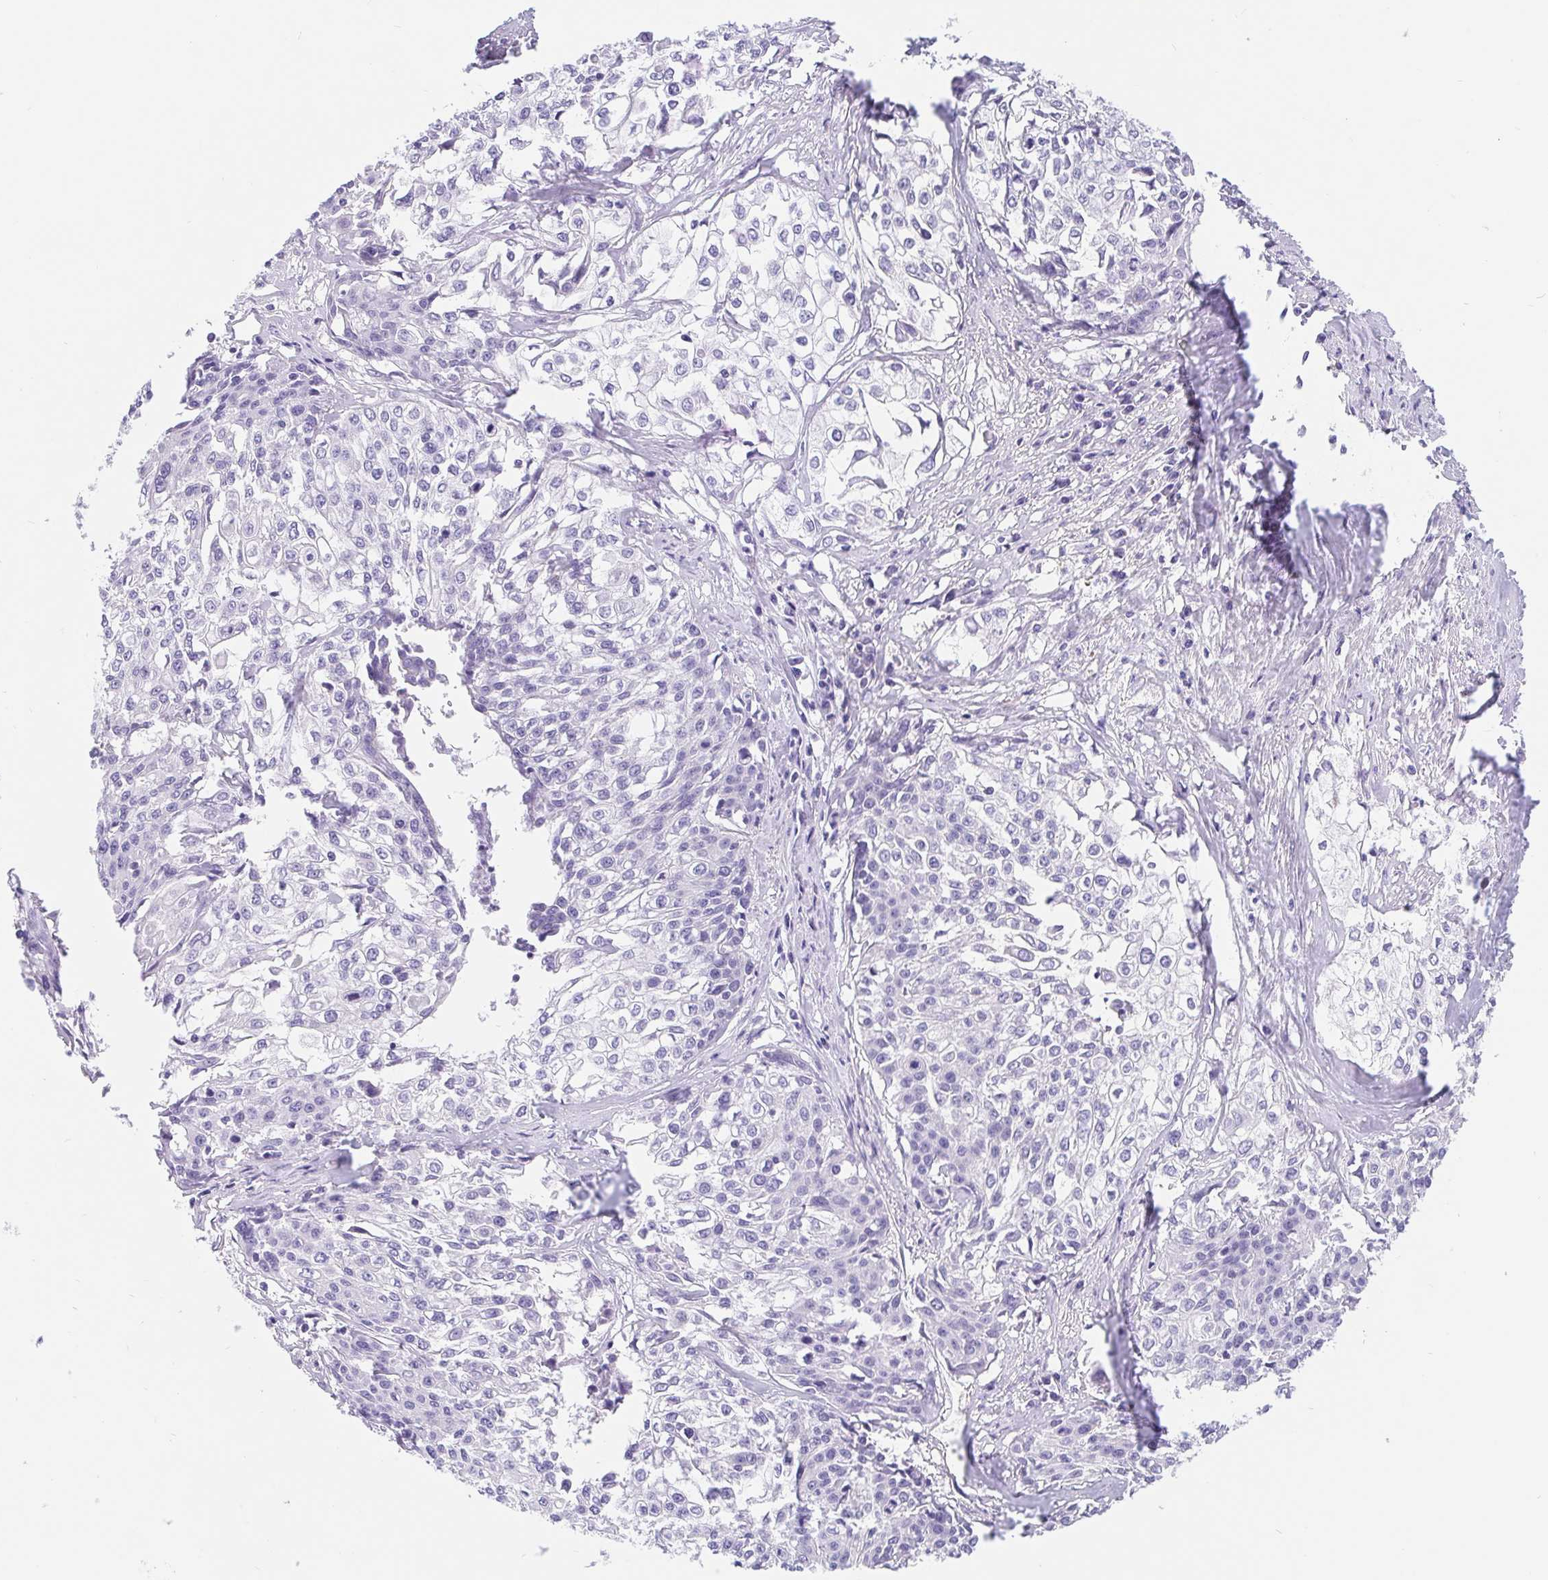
{"staining": {"intensity": "negative", "quantity": "none", "location": "none"}, "tissue": "cervical cancer", "cell_type": "Tumor cells", "image_type": "cancer", "snomed": [{"axis": "morphology", "description": "Squamous cell carcinoma, NOS"}, {"axis": "topography", "description": "Cervix"}], "caption": "This is an immunohistochemistry histopathology image of cervical cancer (squamous cell carcinoma). There is no expression in tumor cells.", "gene": "LIMCH1", "patient": {"sex": "female", "age": 39}}